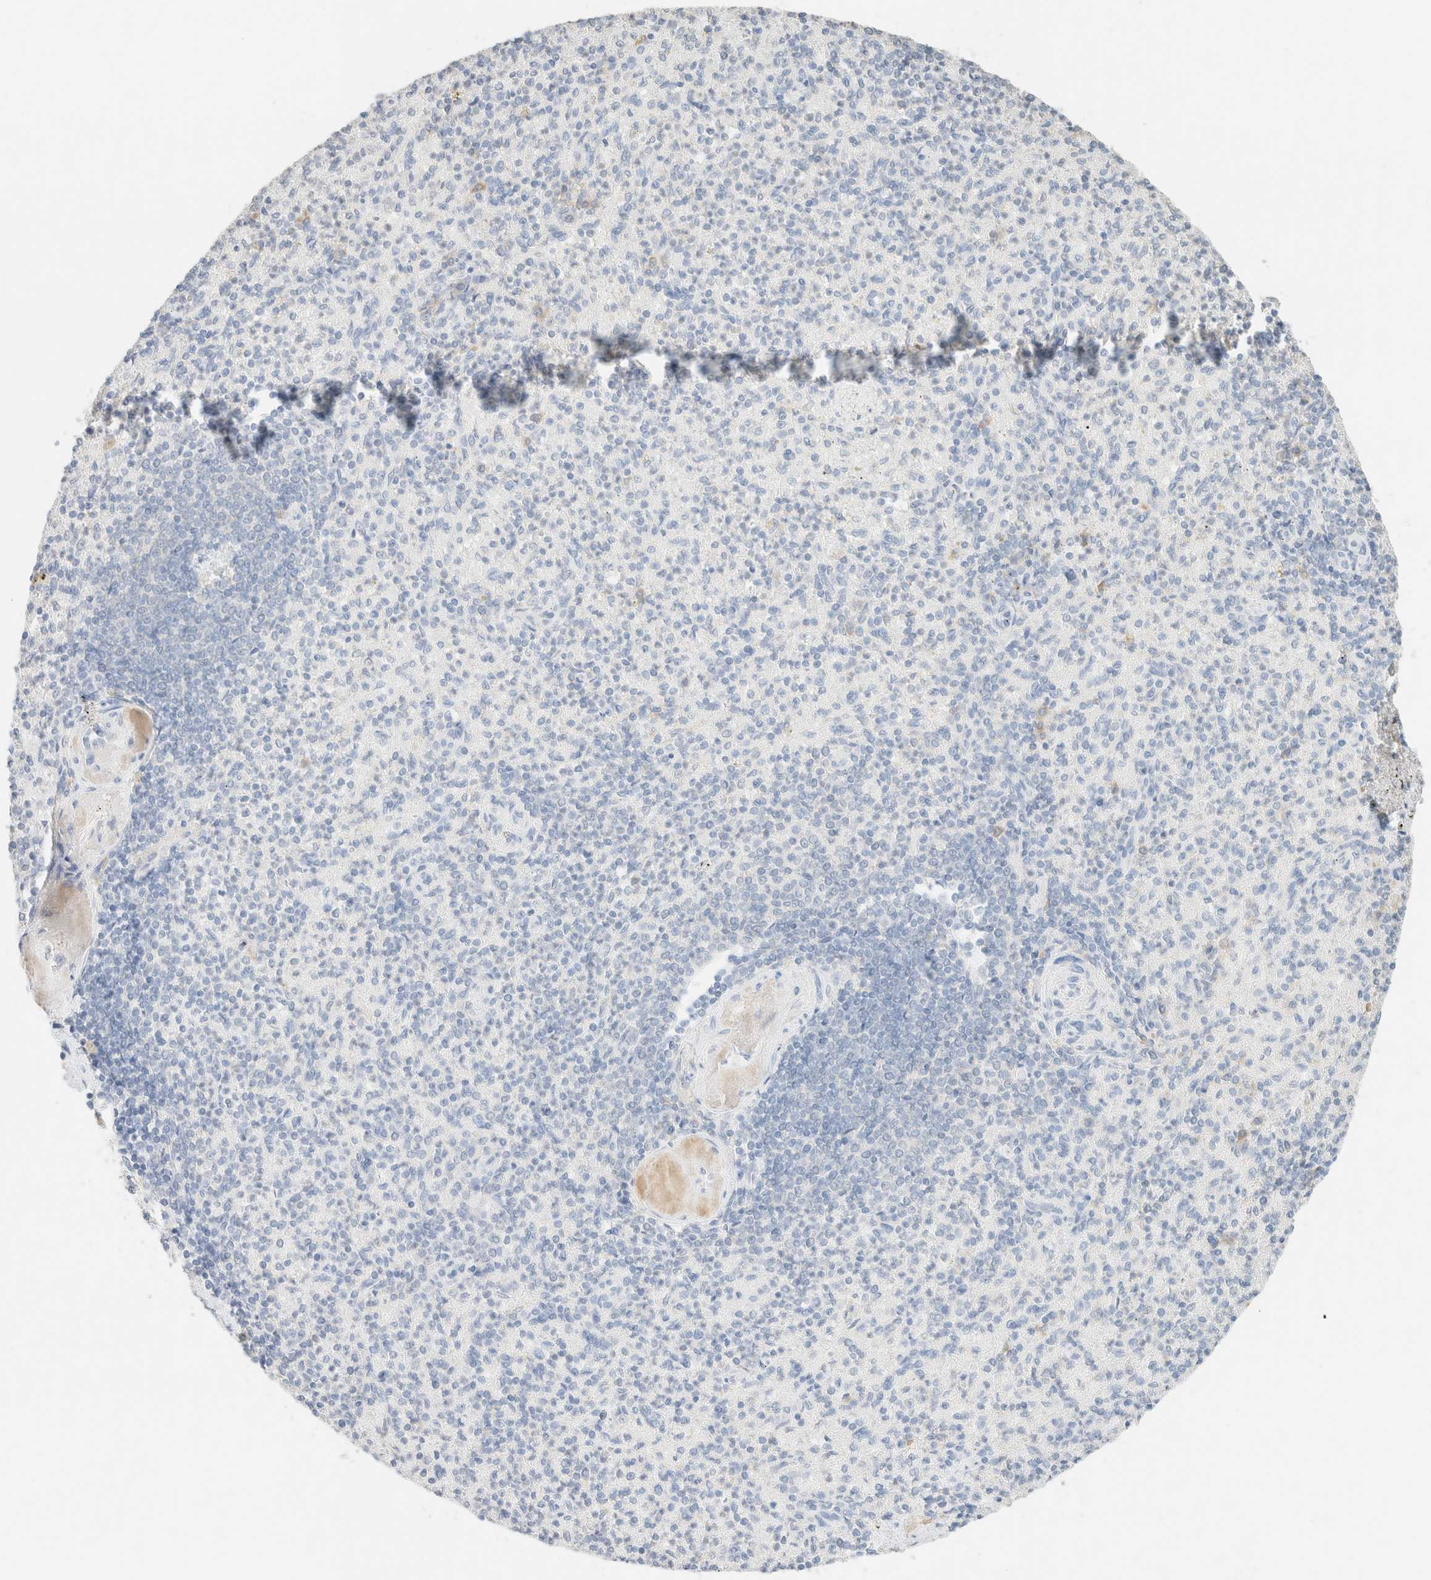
{"staining": {"intensity": "negative", "quantity": "none", "location": "none"}, "tissue": "spleen", "cell_type": "Cells in red pulp", "image_type": "normal", "snomed": [{"axis": "morphology", "description": "Normal tissue, NOS"}, {"axis": "topography", "description": "Spleen"}], "caption": "Benign spleen was stained to show a protein in brown. There is no significant staining in cells in red pulp. Nuclei are stained in blue.", "gene": "CPA1", "patient": {"sex": "female", "age": 74}}